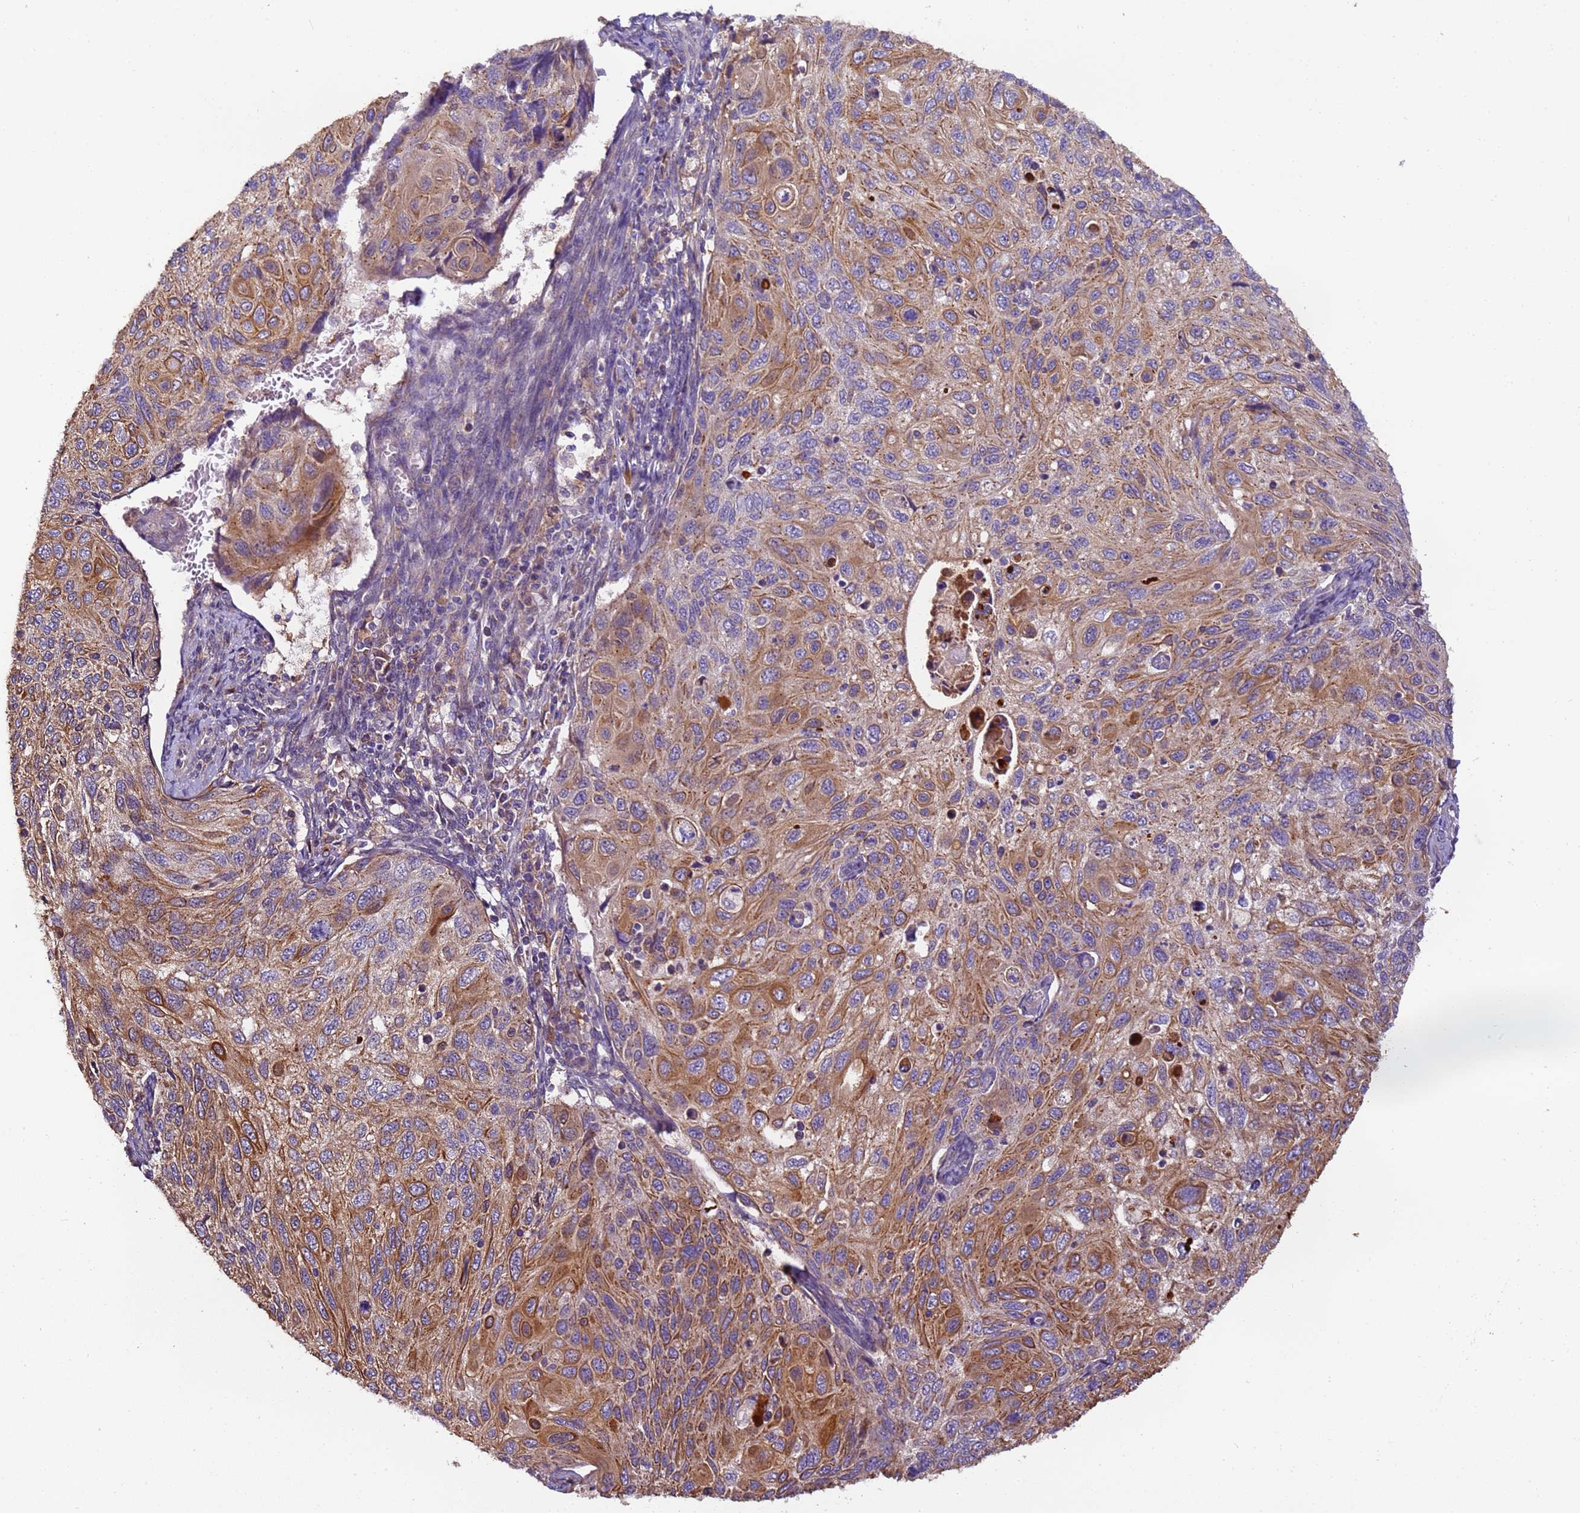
{"staining": {"intensity": "moderate", "quantity": ">75%", "location": "cytoplasmic/membranous"}, "tissue": "cervical cancer", "cell_type": "Tumor cells", "image_type": "cancer", "snomed": [{"axis": "morphology", "description": "Squamous cell carcinoma, NOS"}, {"axis": "topography", "description": "Cervix"}], "caption": "The image shows a brown stain indicating the presence of a protein in the cytoplasmic/membranous of tumor cells in cervical squamous cell carcinoma.", "gene": "TIGAR", "patient": {"sex": "female", "age": 70}}